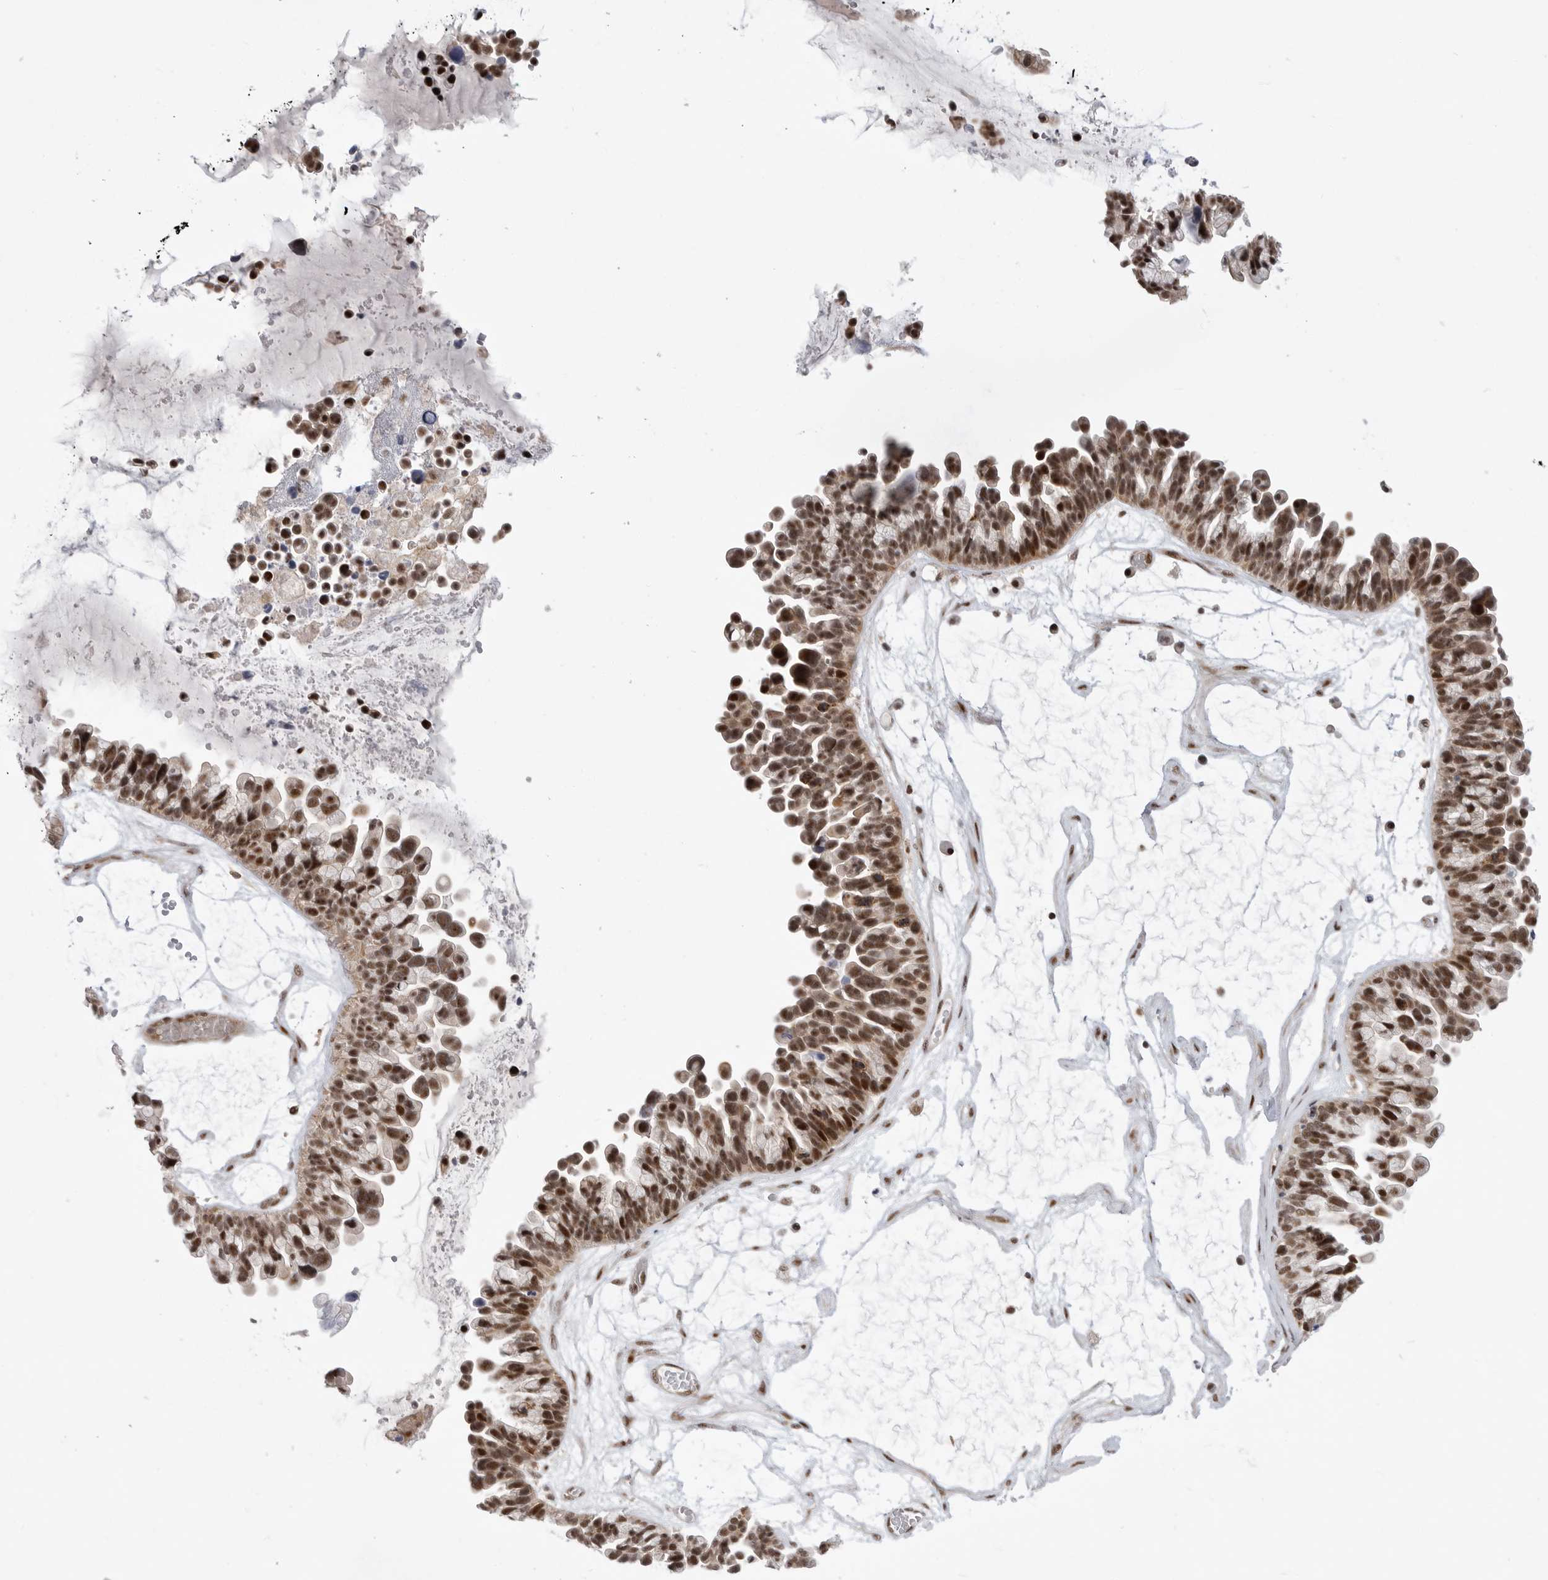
{"staining": {"intensity": "strong", "quantity": ">75%", "location": "nuclear"}, "tissue": "ovarian cancer", "cell_type": "Tumor cells", "image_type": "cancer", "snomed": [{"axis": "morphology", "description": "Cystadenocarcinoma, serous, NOS"}, {"axis": "topography", "description": "Ovary"}], "caption": "Strong nuclear expression for a protein is identified in approximately >75% of tumor cells of ovarian cancer using IHC.", "gene": "GPATCH2", "patient": {"sex": "female", "age": 56}}